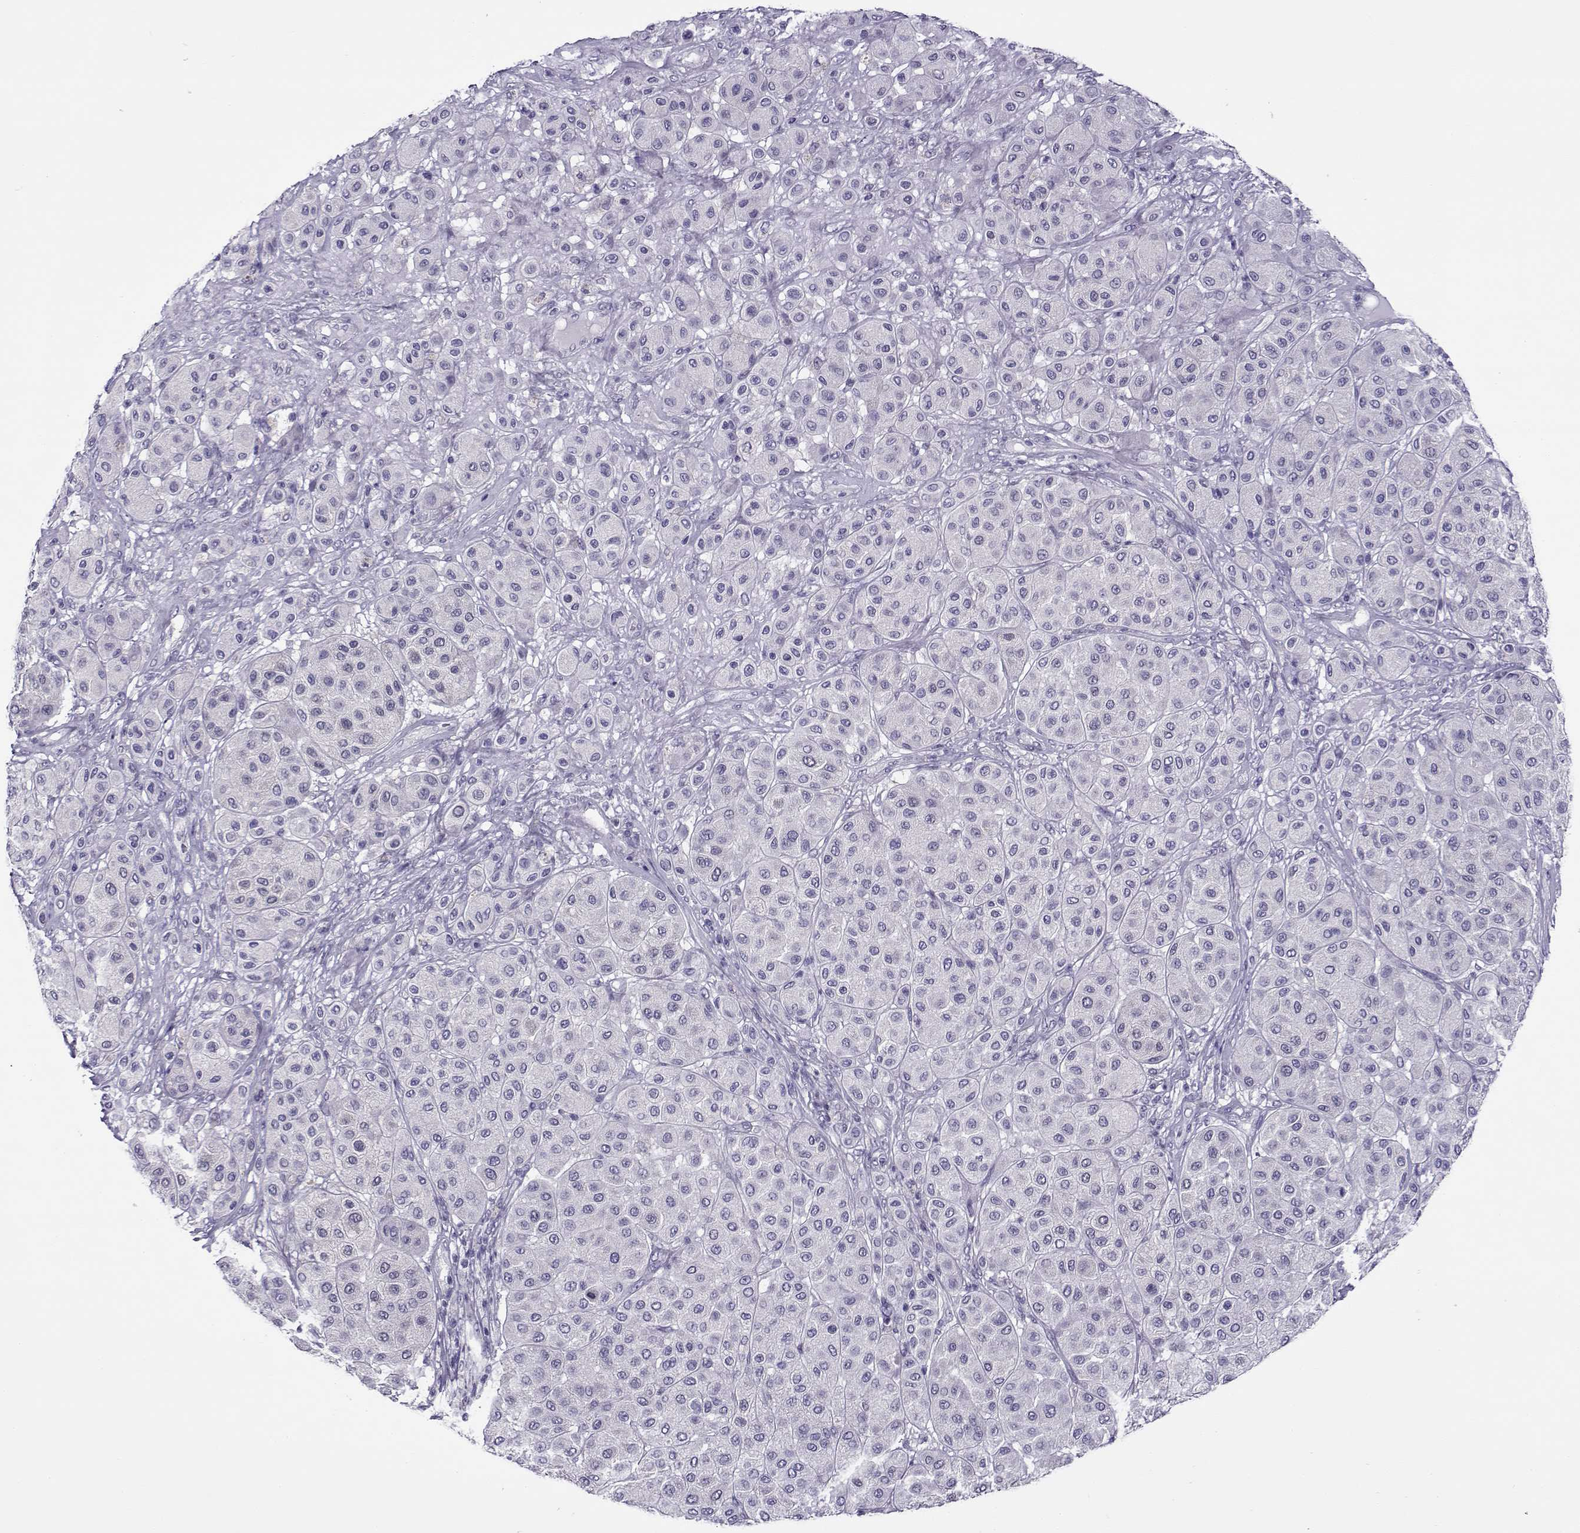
{"staining": {"intensity": "negative", "quantity": "none", "location": "none"}, "tissue": "melanoma", "cell_type": "Tumor cells", "image_type": "cancer", "snomed": [{"axis": "morphology", "description": "Malignant melanoma, Metastatic site"}, {"axis": "topography", "description": "Smooth muscle"}], "caption": "This is a micrograph of immunohistochemistry staining of melanoma, which shows no positivity in tumor cells. (Stains: DAB (3,3'-diaminobenzidine) immunohistochemistry with hematoxylin counter stain, Microscopy: brightfield microscopy at high magnification).", "gene": "FEZF1", "patient": {"sex": "male", "age": 41}}